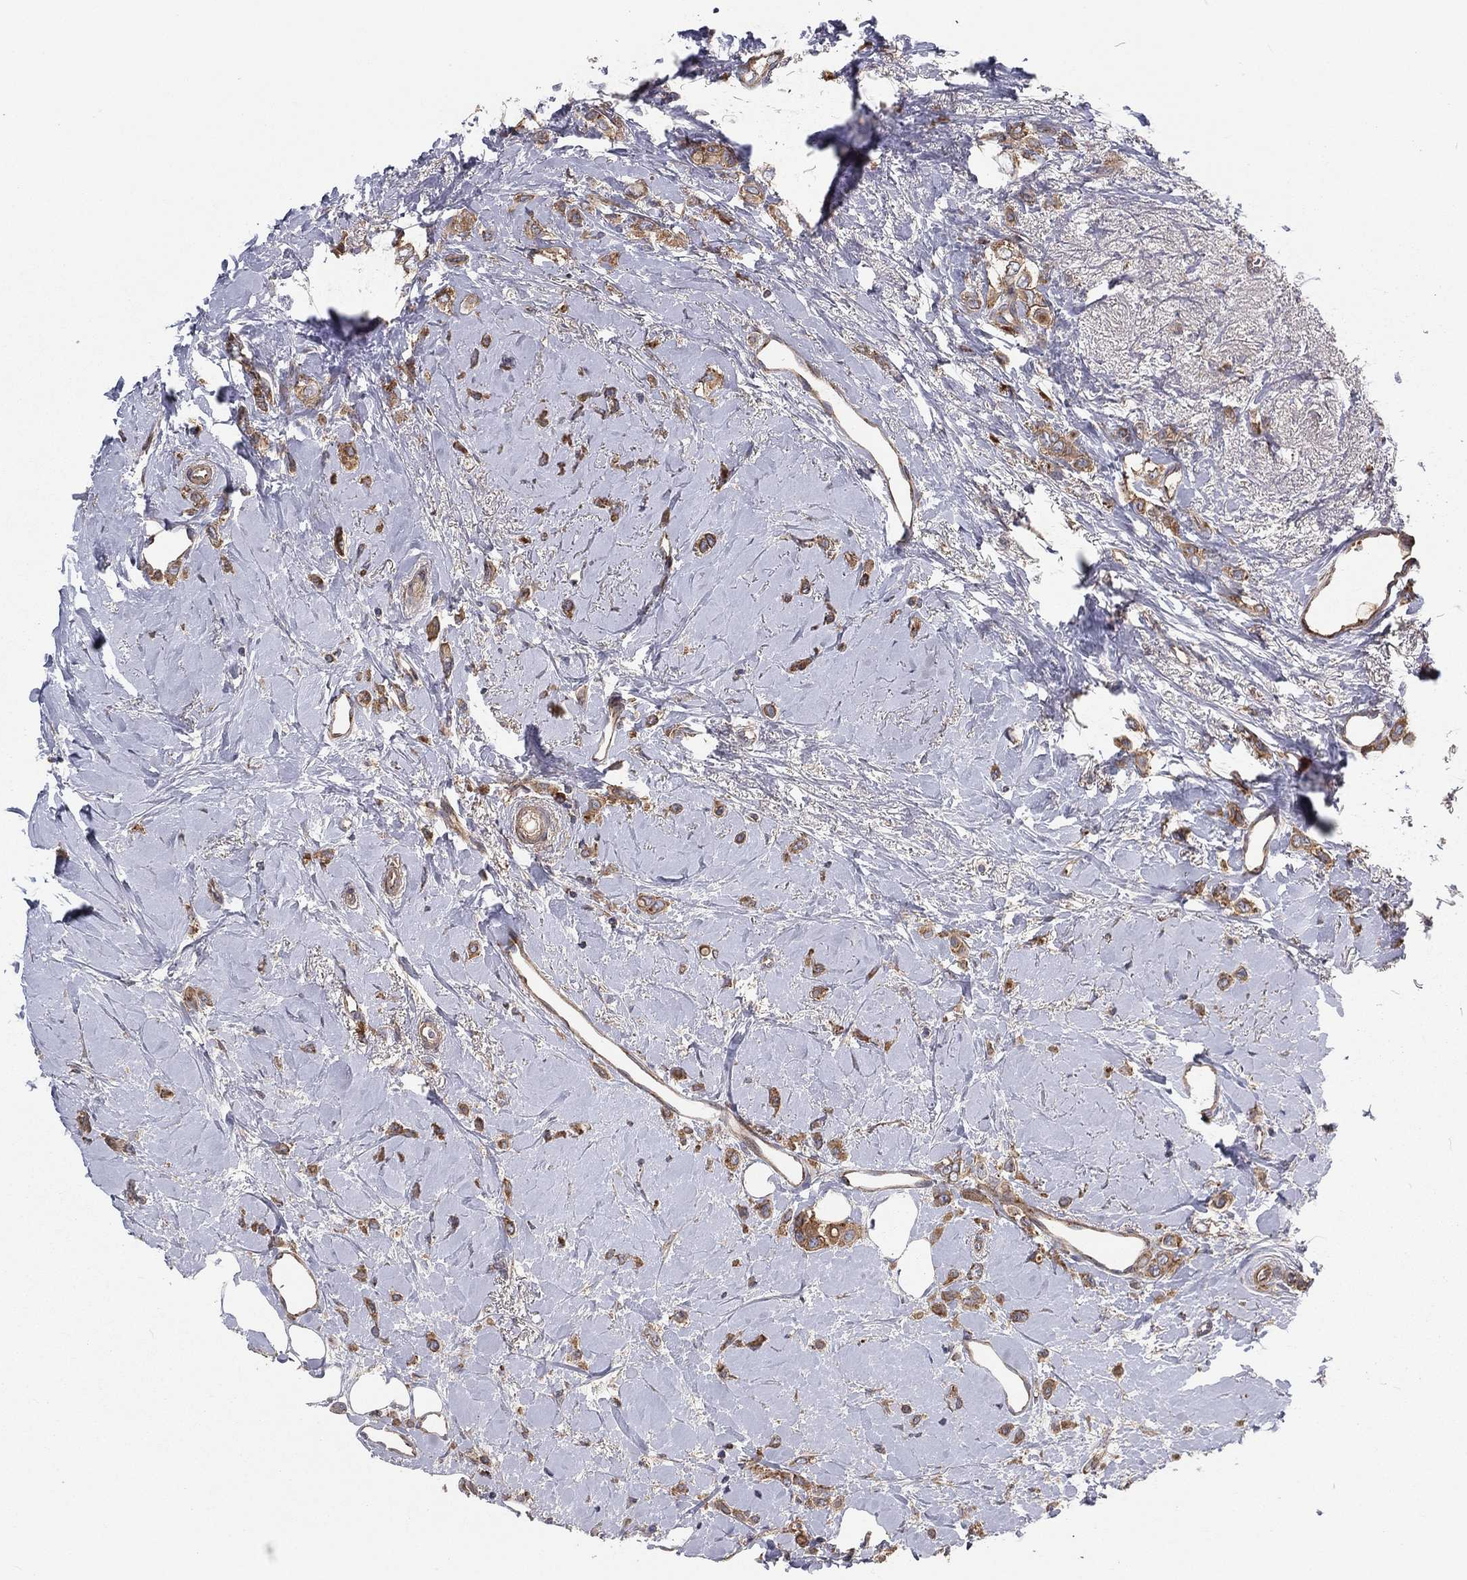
{"staining": {"intensity": "moderate", "quantity": ">75%", "location": "cytoplasmic/membranous"}, "tissue": "breast cancer", "cell_type": "Tumor cells", "image_type": "cancer", "snomed": [{"axis": "morphology", "description": "Lobular carcinoma"}, {"axis": "topography", "description": "Breast"}], "caption": "Breast cancer stained with a protein marker displays moderate staining in tumor cells.", "gene": "EIF2B5", "patient": {"sex": "female", "age": 66}}